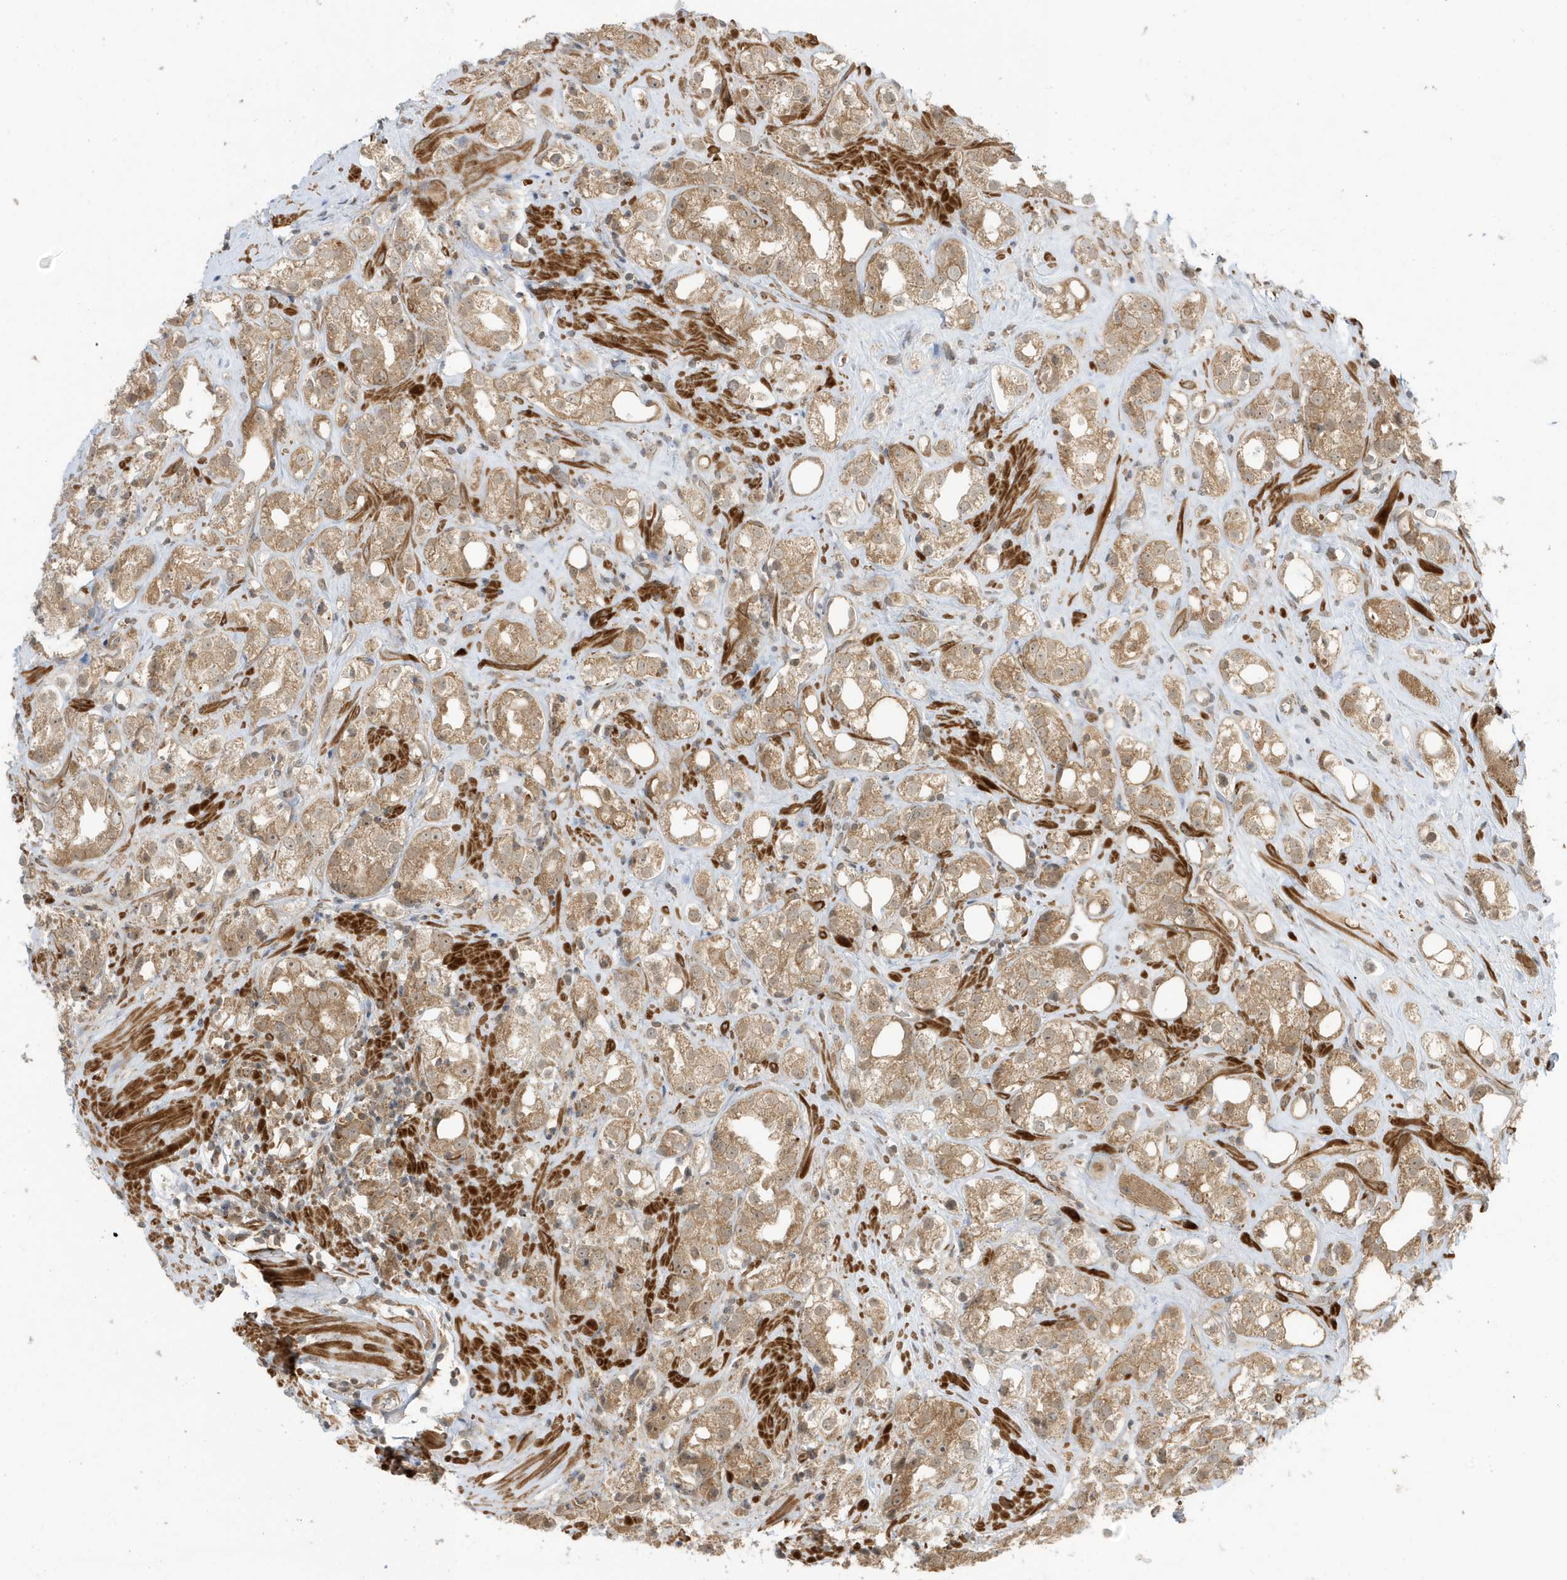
{"staining": {"intensity": "moderate", "quantity": ">75%", "location": "cytoplasmic/membranous"}, "tissue": "prostate cancer", "cell_type": "Tumor cells", "image_type": "cancer", "snomed": [{"axis": "morphology", "description": "Adenocarcinoma, NOS"}, {"axis": "topography", "description": "Prostate"}], "caption": "Protein expression analysis of human prostate cancer reveals moderate cytoplasmic/membranous expression in approximately >75% of tumor cells.", "gene": "DHX36", "patient": {"sex": "male", "age": 79}}